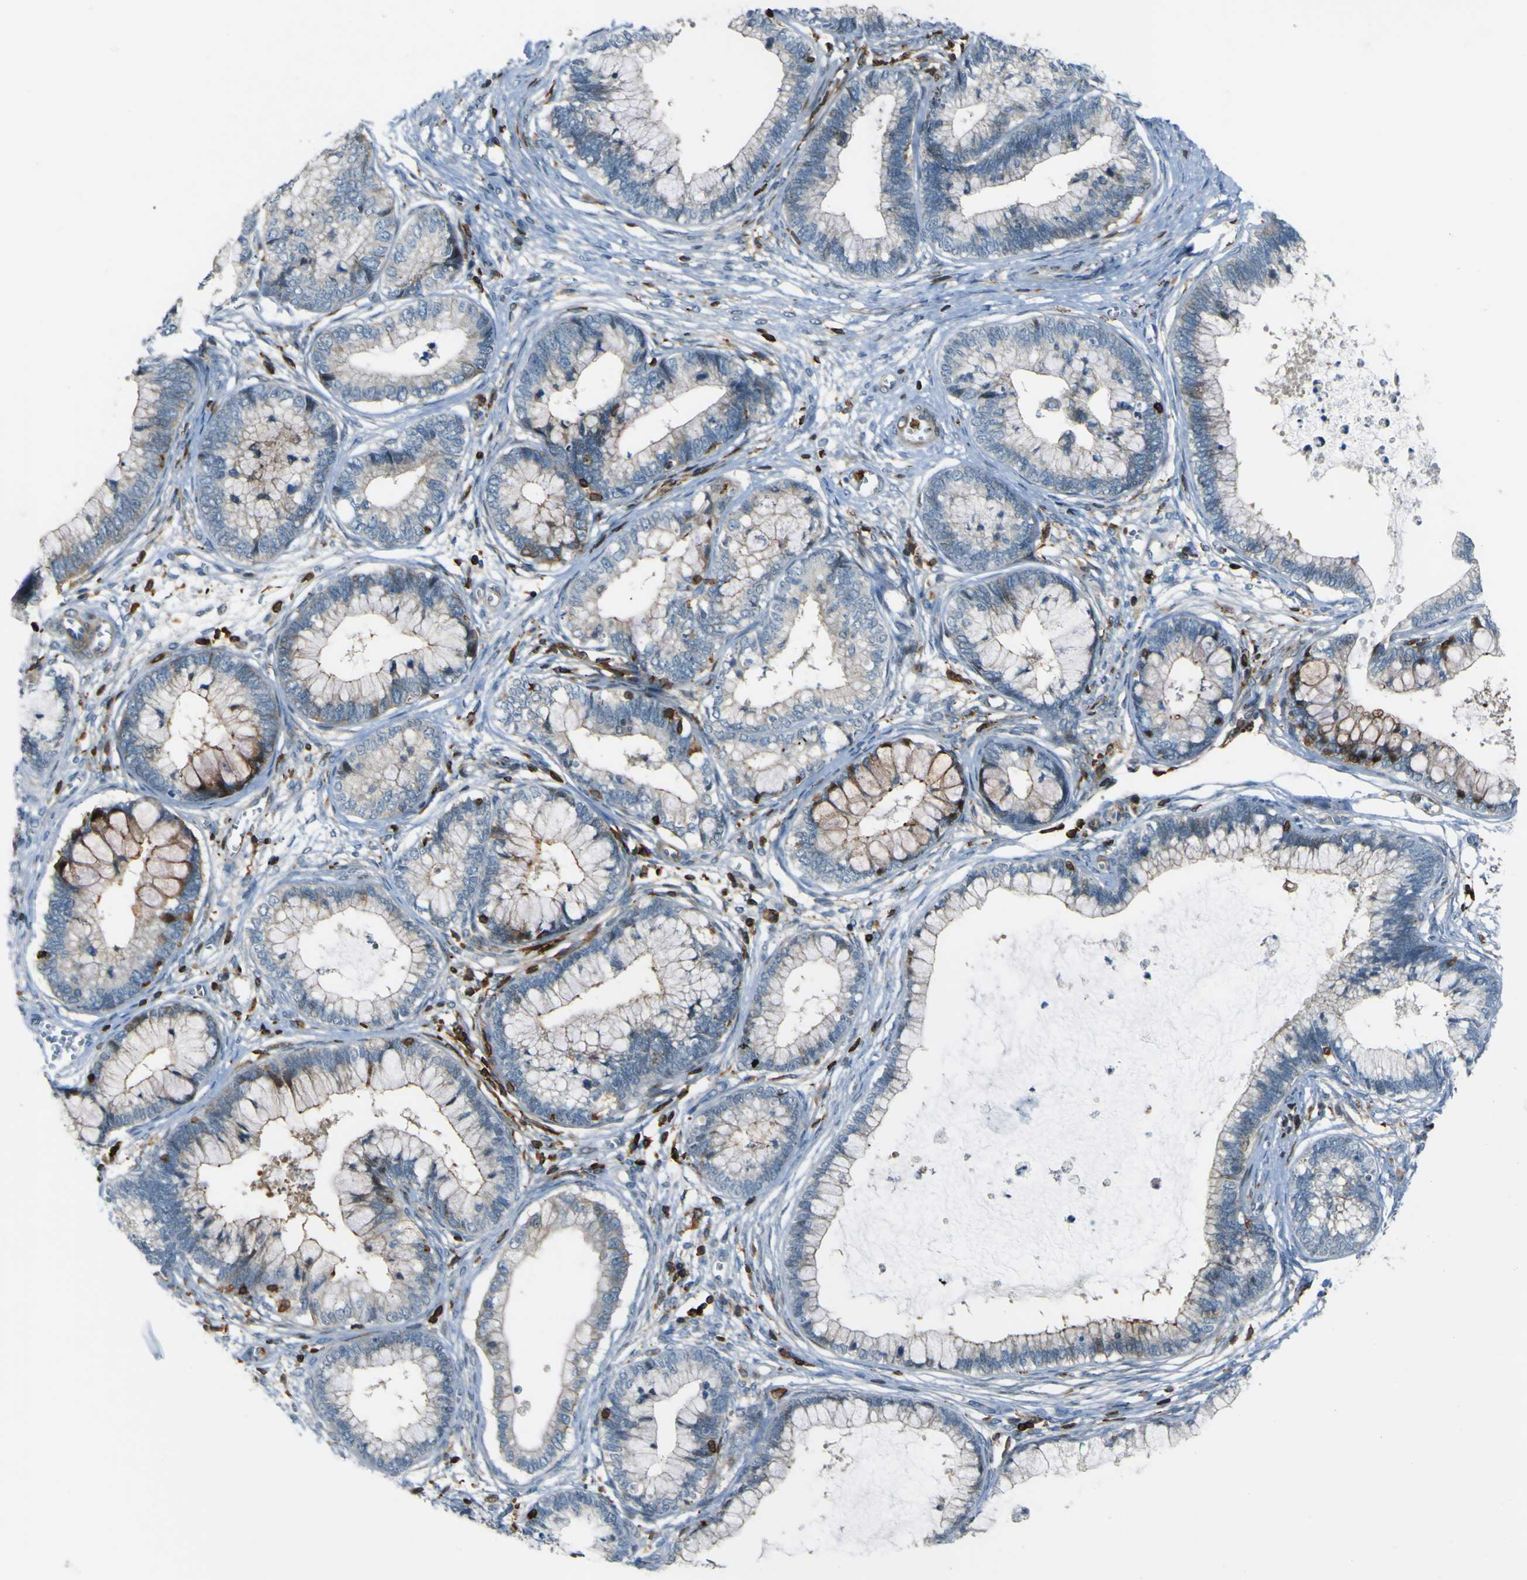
{"staining": {"intensity": "negative", "quantity": "none", "location": "none"}, "tissue": "cervical cancer", "cell_type": "Tumor cells", "image_type": "cancer", "snomed": [{"axis": "morphology", "description": "Adenocarcinoma, NOS"}, {"axis": "topography", "description": "Cervix"}], "caption": "Immunohistochemistry of cervical cancer exhibits no staining in tumor cells.", "gene": "PCDHB5", "patient": {"sex": "female", "age": 44}}